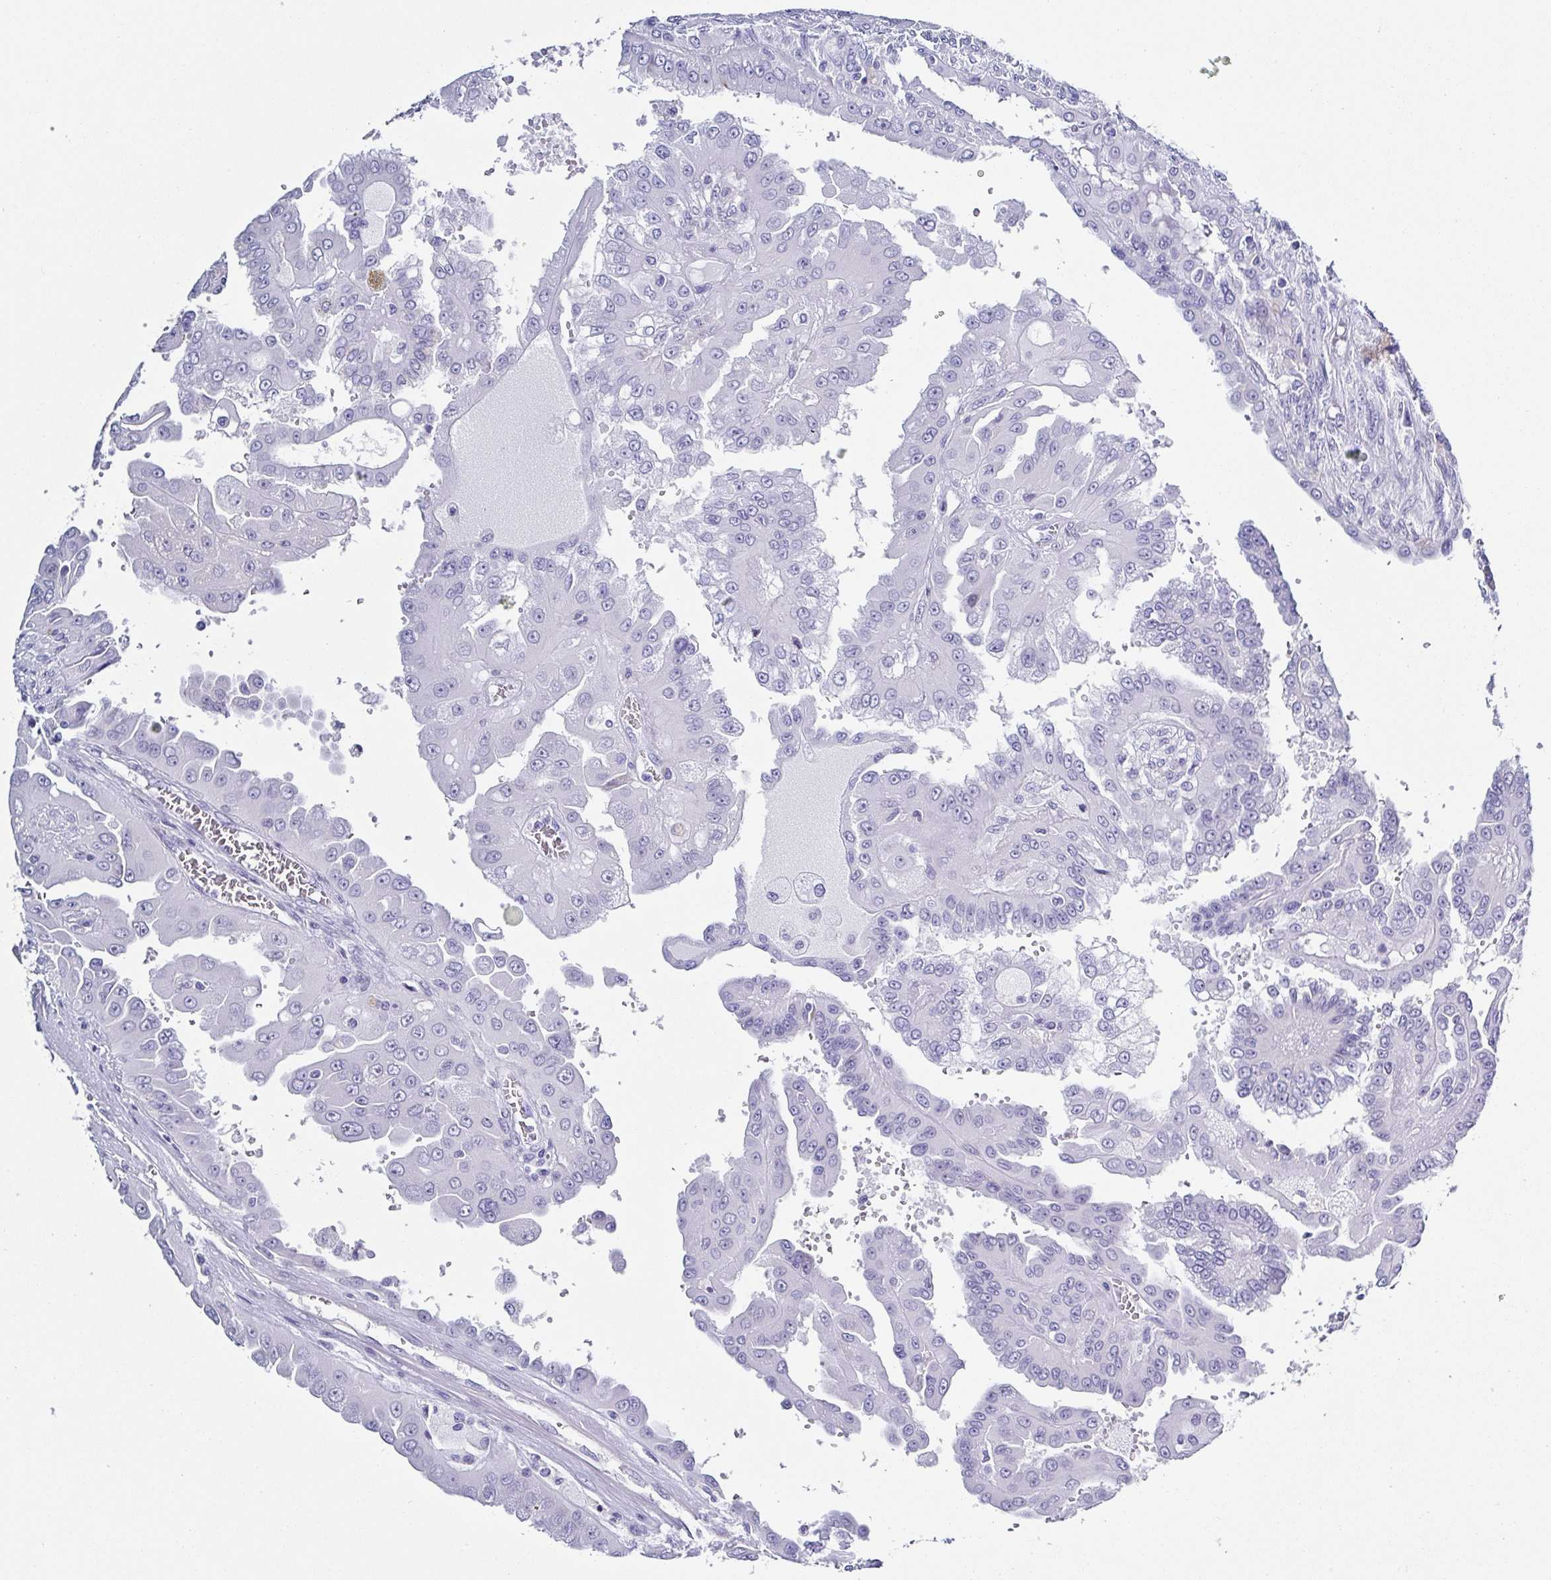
{"staining": {"intensity": "negative", "quantity": "none", "location": "none"}, "tissue": "renal cancer", "cell_type": "Tumor cells", "image_type": "cancer", "snomed": [{"axis": "morphology", "description": "Adenocarcinoma, NOS"}, {"axis": "topography", "description": "Kidney"}], "caption": "A photomicrograph of human renal cancer is negative for staining in tumor cells.", "gene": "TNNT2", "patient": {"sex": "male", "age": 58}}